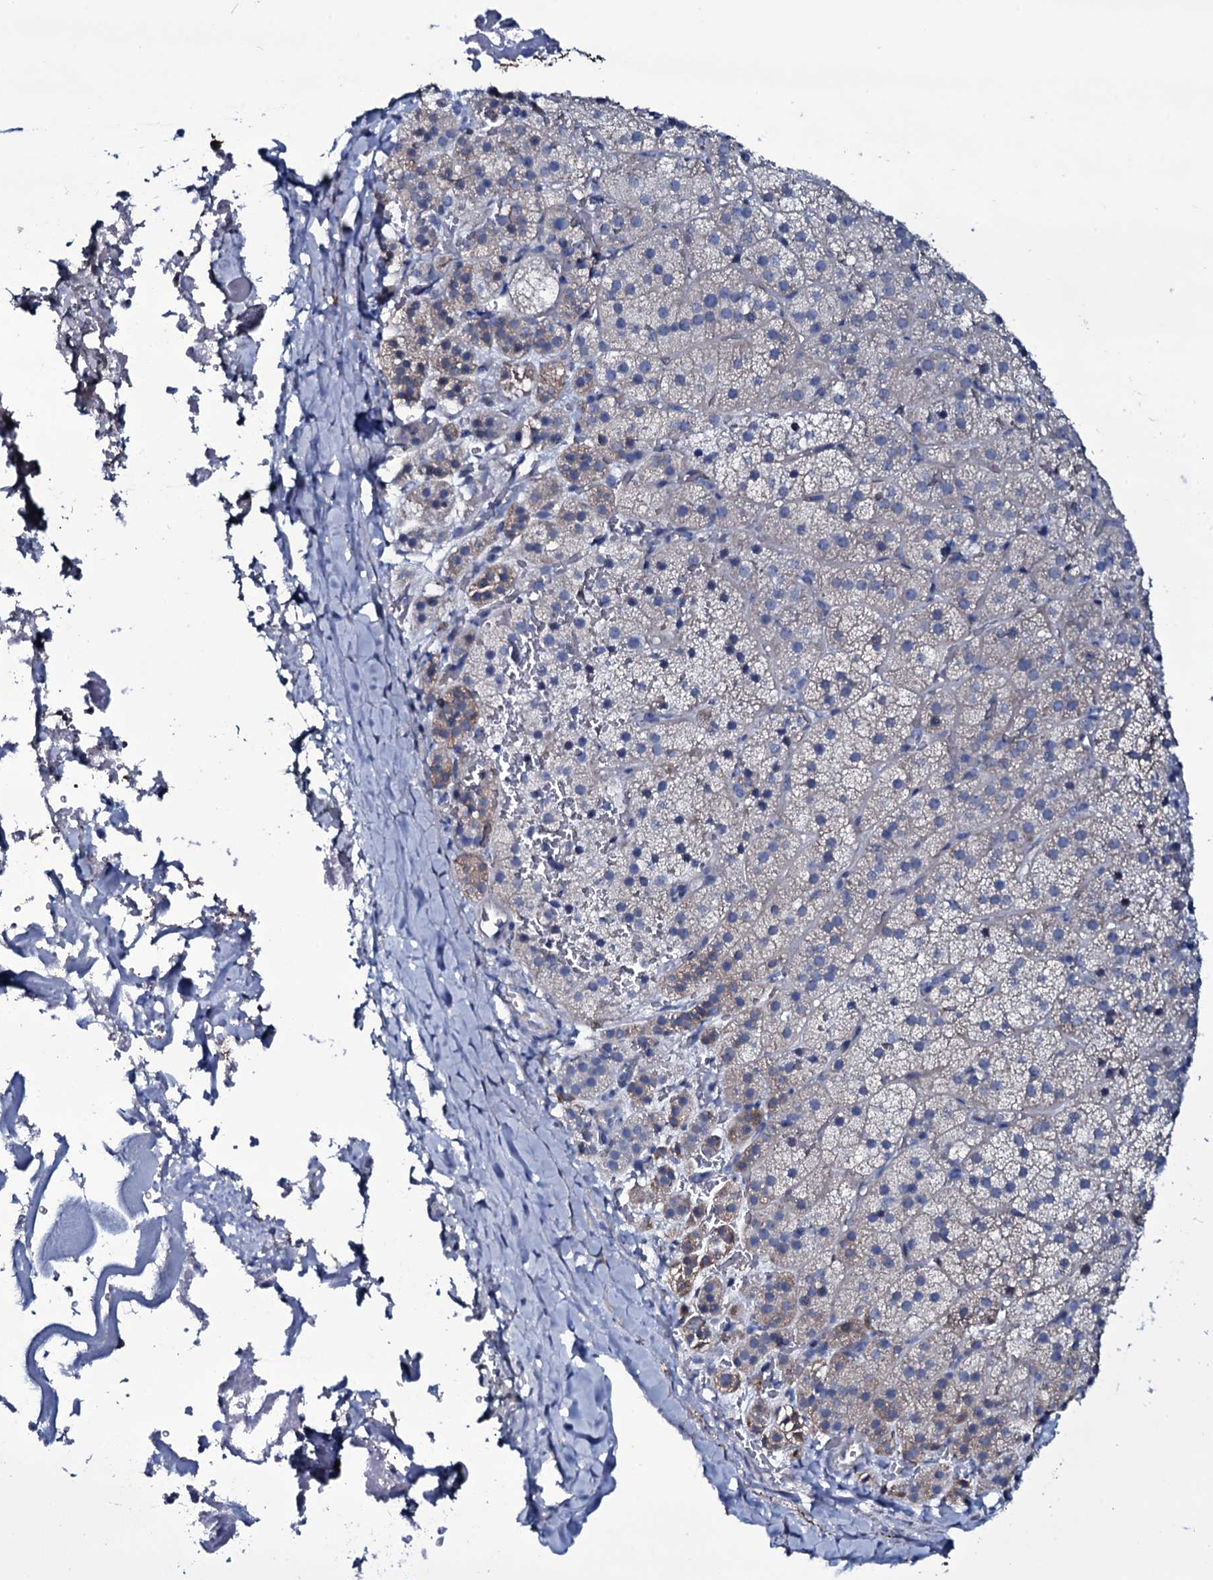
{"staining": {"intensity": "moderate", "quantity": "<25%", "location": "cytoplasmic/membranous"}, "tissue": "adrenal gland", "cell_type": "Glandular cells", "image_type": "normal", "snomed": [{"axis": "morphology", "description": "Normal tissue, NOS"}, {"axis": "topography", "description": "Adrenal gland"}], "caption": "Immunohistochemistry (IHC) micrograph of unremarkable adrenal gland stained for a protein (brown), which reveals low levels of moderate cytoplasmic/membranous positivity in about <25% of glandular cells.", "gene": "WIPF3", "patient": {"sex": "female", "age": 44}}